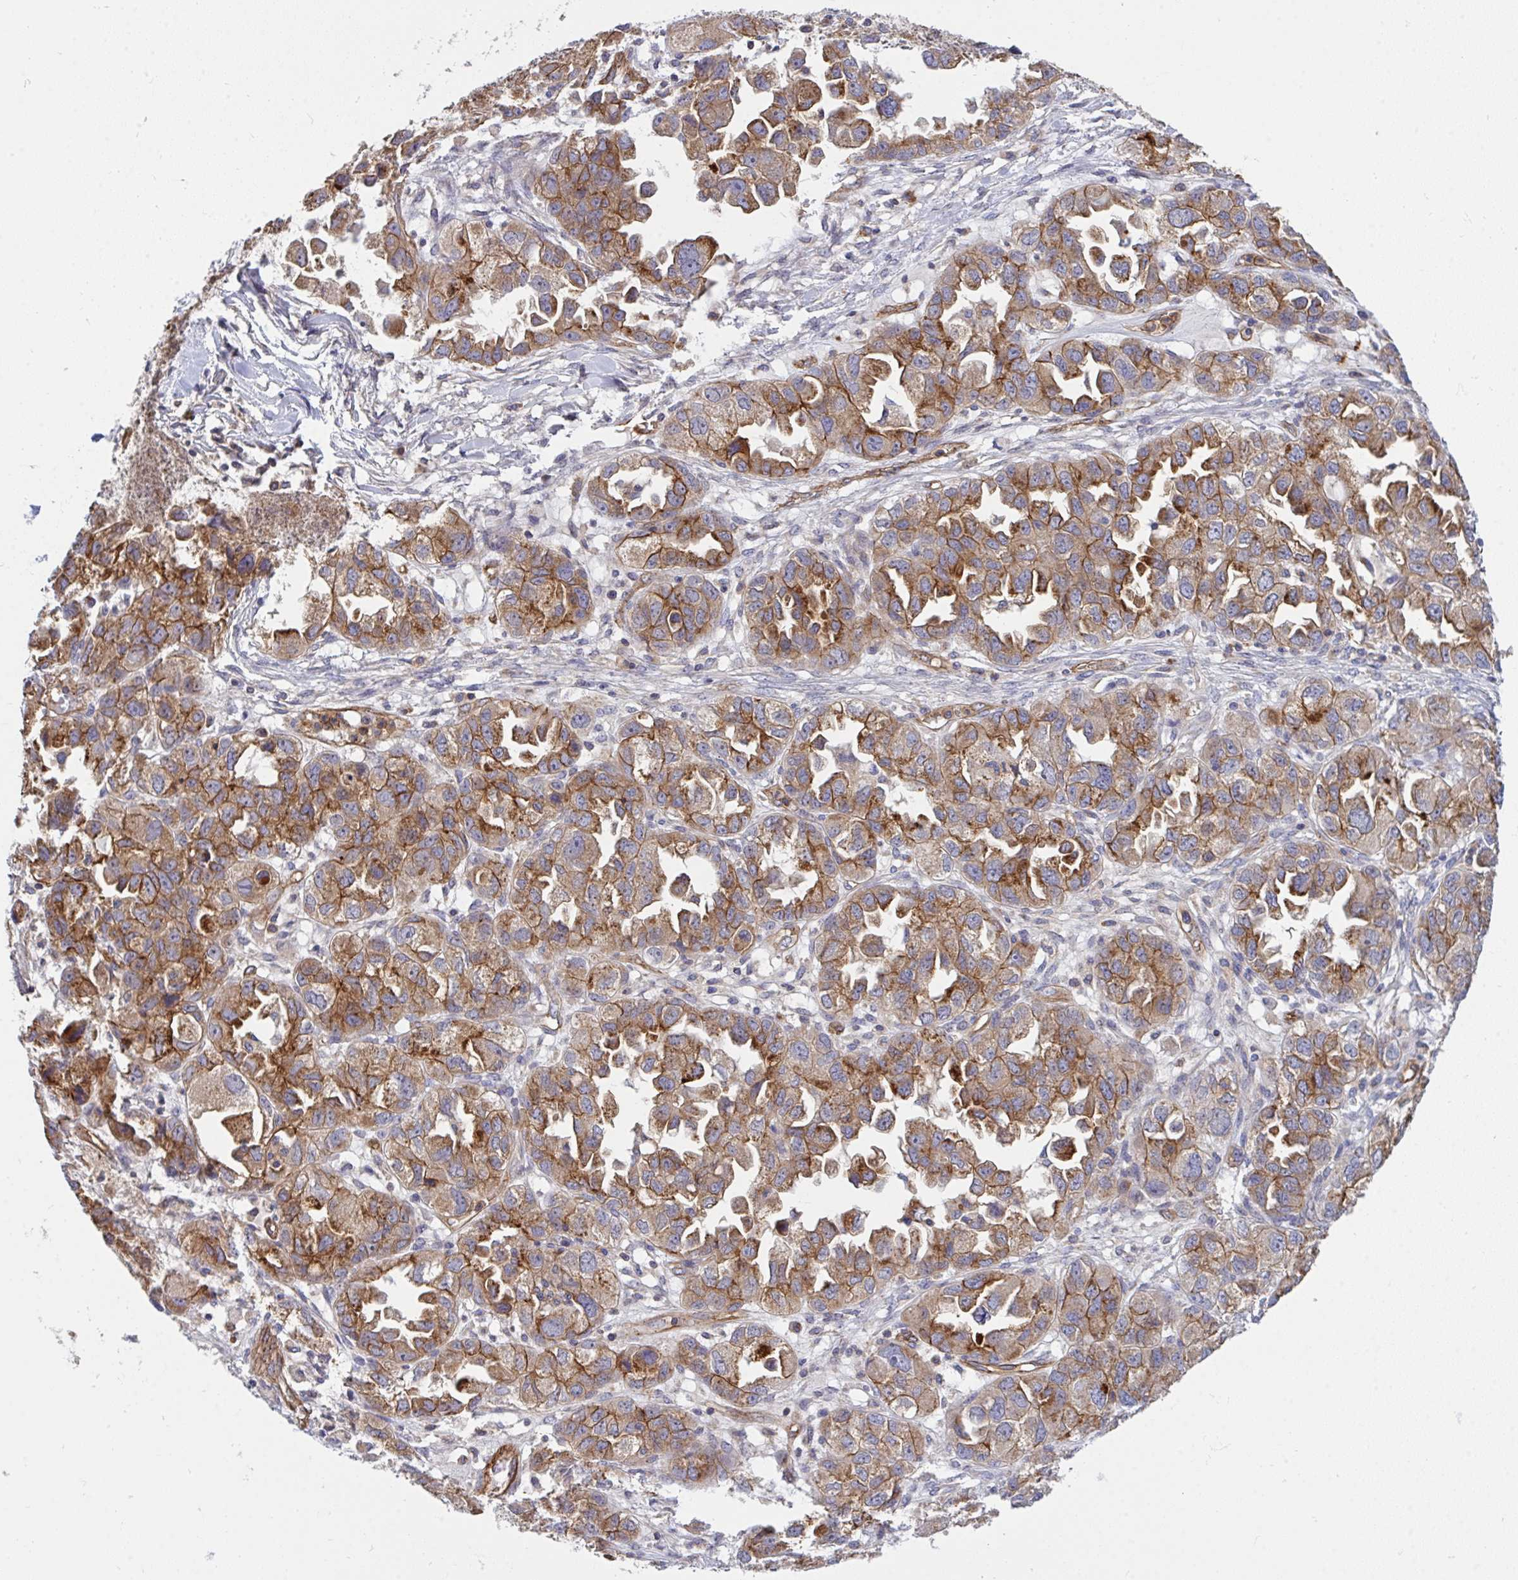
{"staining": {"intensity": "moderate", "quantity": ">75%", "location": "cytoplasmic/membranous"}, "tissue": "ovarian cancer", "cell_type": "Tumor cells", "image_type": "cancer", "snomed": [{"axis": "morphology", "description": "Cystadenocarcinoma, serous, NOS"}, {"axis": "topography", "description": "Ovary"}], "caption": "IHC (DAB) staining of human serous cystadenocarcinoma (ovarian) shows moderate cytoplasmic/membranous protein staining in about >75% of tumor cells.", "gene": "C4orf36", "patient": {"sex": "female", "age": 84}}